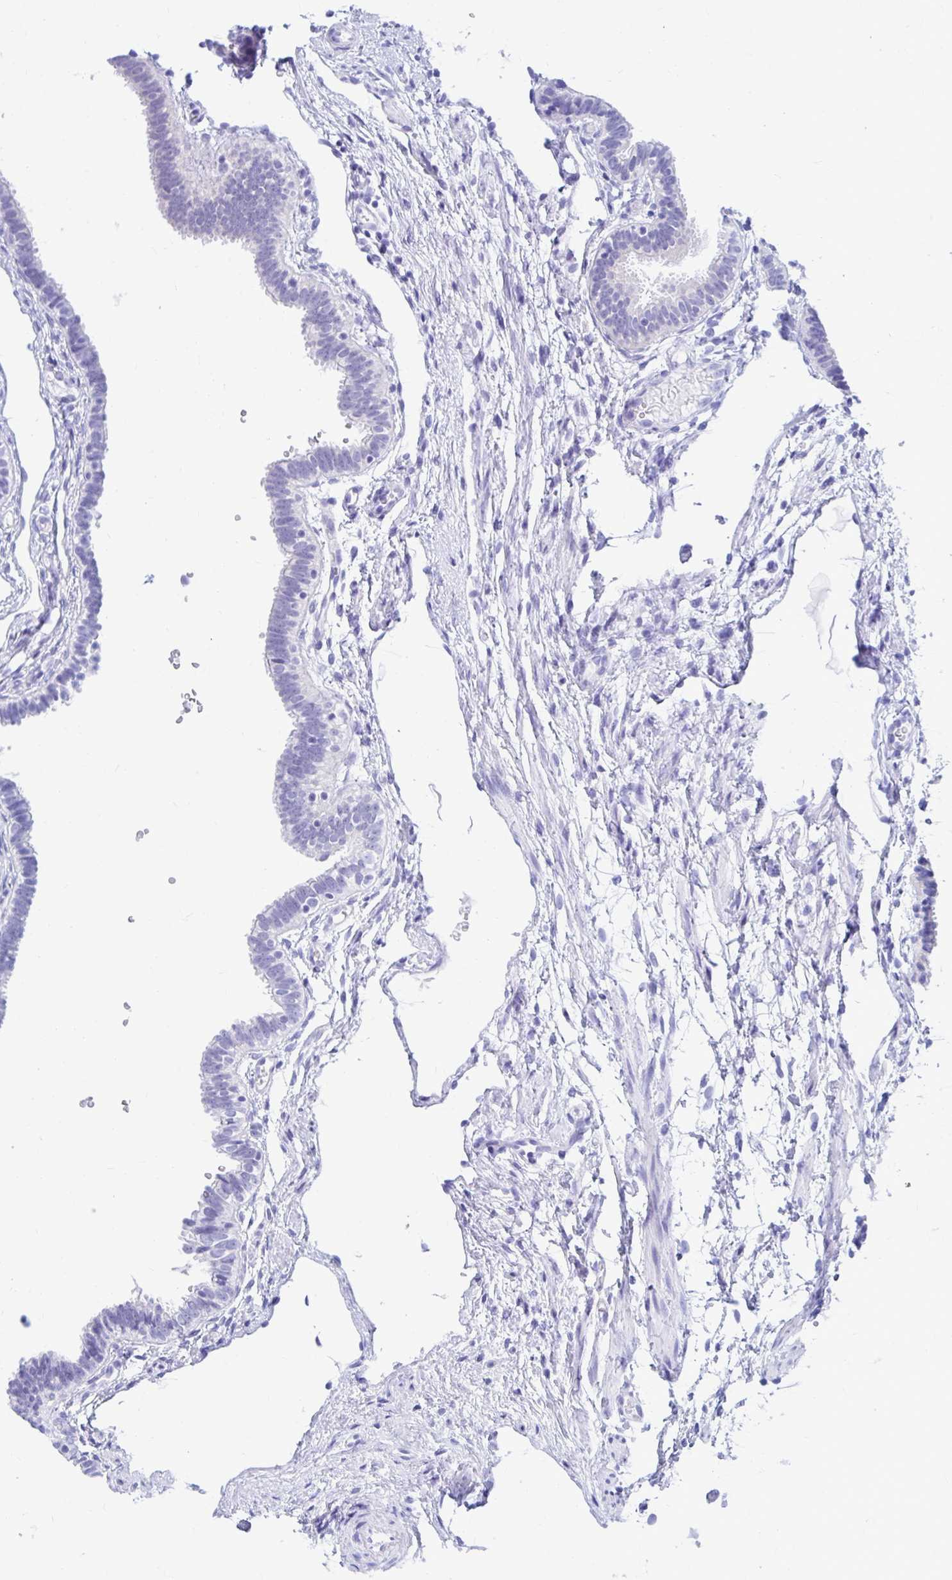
{"staining": {"intensity": "negative", "quantity": "none", "location": "none"}, "tissue": "fallopian tube", "cell_type": "Glandular cells", "image_type": "normal", "snomed": [{"axis": "morphology", "description": "Normal tissue, NOS"}, {"axis": "topography", "description": "Fallopian tube"}], "caption": "Immunohistochemical staining of benign fallopian tube shows no significant expression in glandular cells.", "gene": "NSG2", "patient": {"sex": "female", "age": 37}}